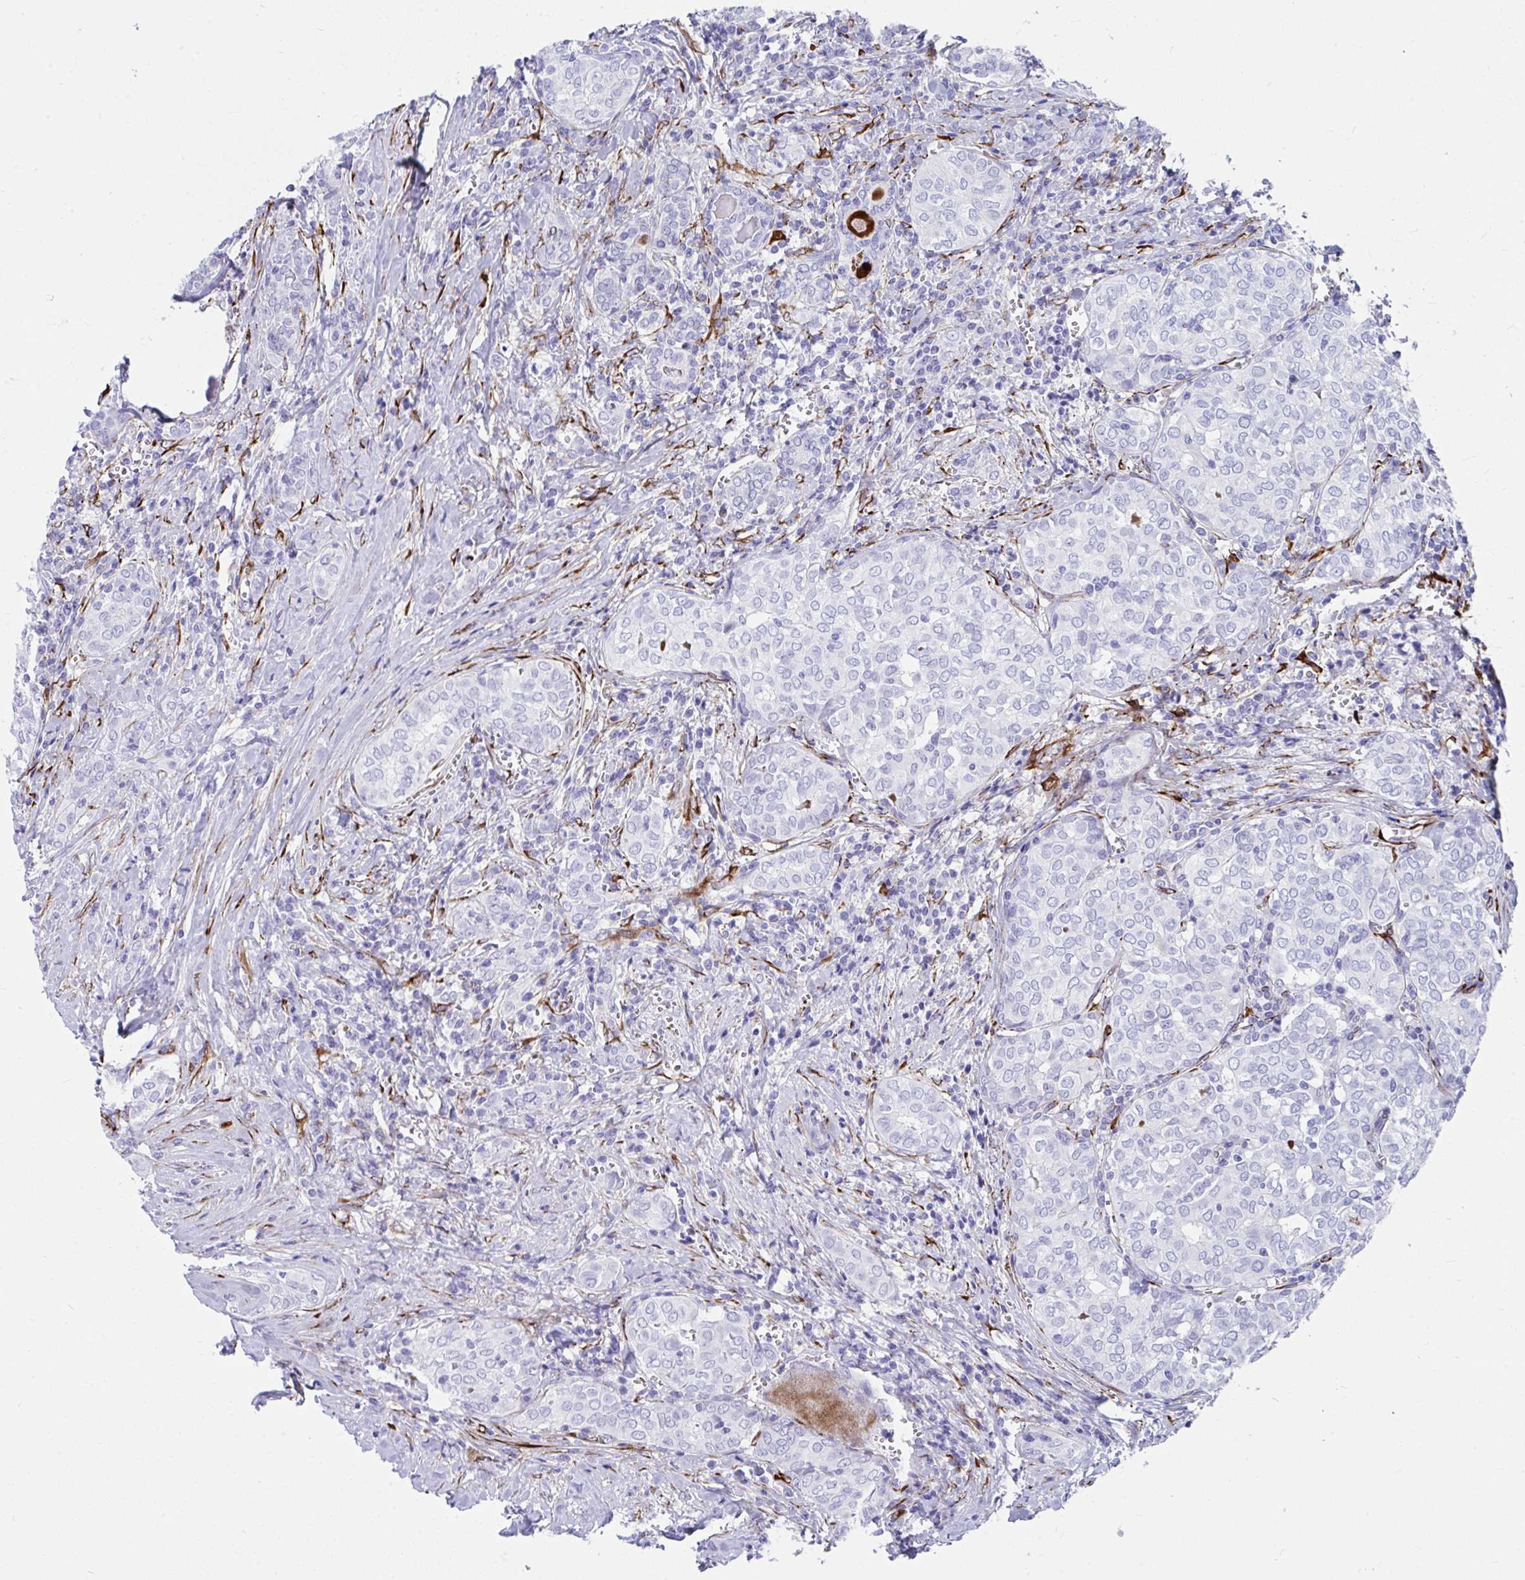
{"staining": {"intensity": "negative", "quantity": "none", "location": "none"}, "tissue": "thyroid cancer", "cell_type": "Tumor cells", "image_type": "cancer", "snomed": [{"axis": "morphology", "description": "Papillary adenocarcinoma, NOS"}, {"axis": "topography", "description": "Thyroid gland"}], "caption": "IHC histopathology image of neoplastic tissue: human thyroid cancer stained with DAB demonstrates no significant protein positivity in tumor cells. The staining is performed using DAB (3,3'-diaminobenzidine) brown chromogen with nuclei counter-stained in using hematoxylin.", "gene": "GRXCR2", "patient": {"sex": "female", "age": 30}}